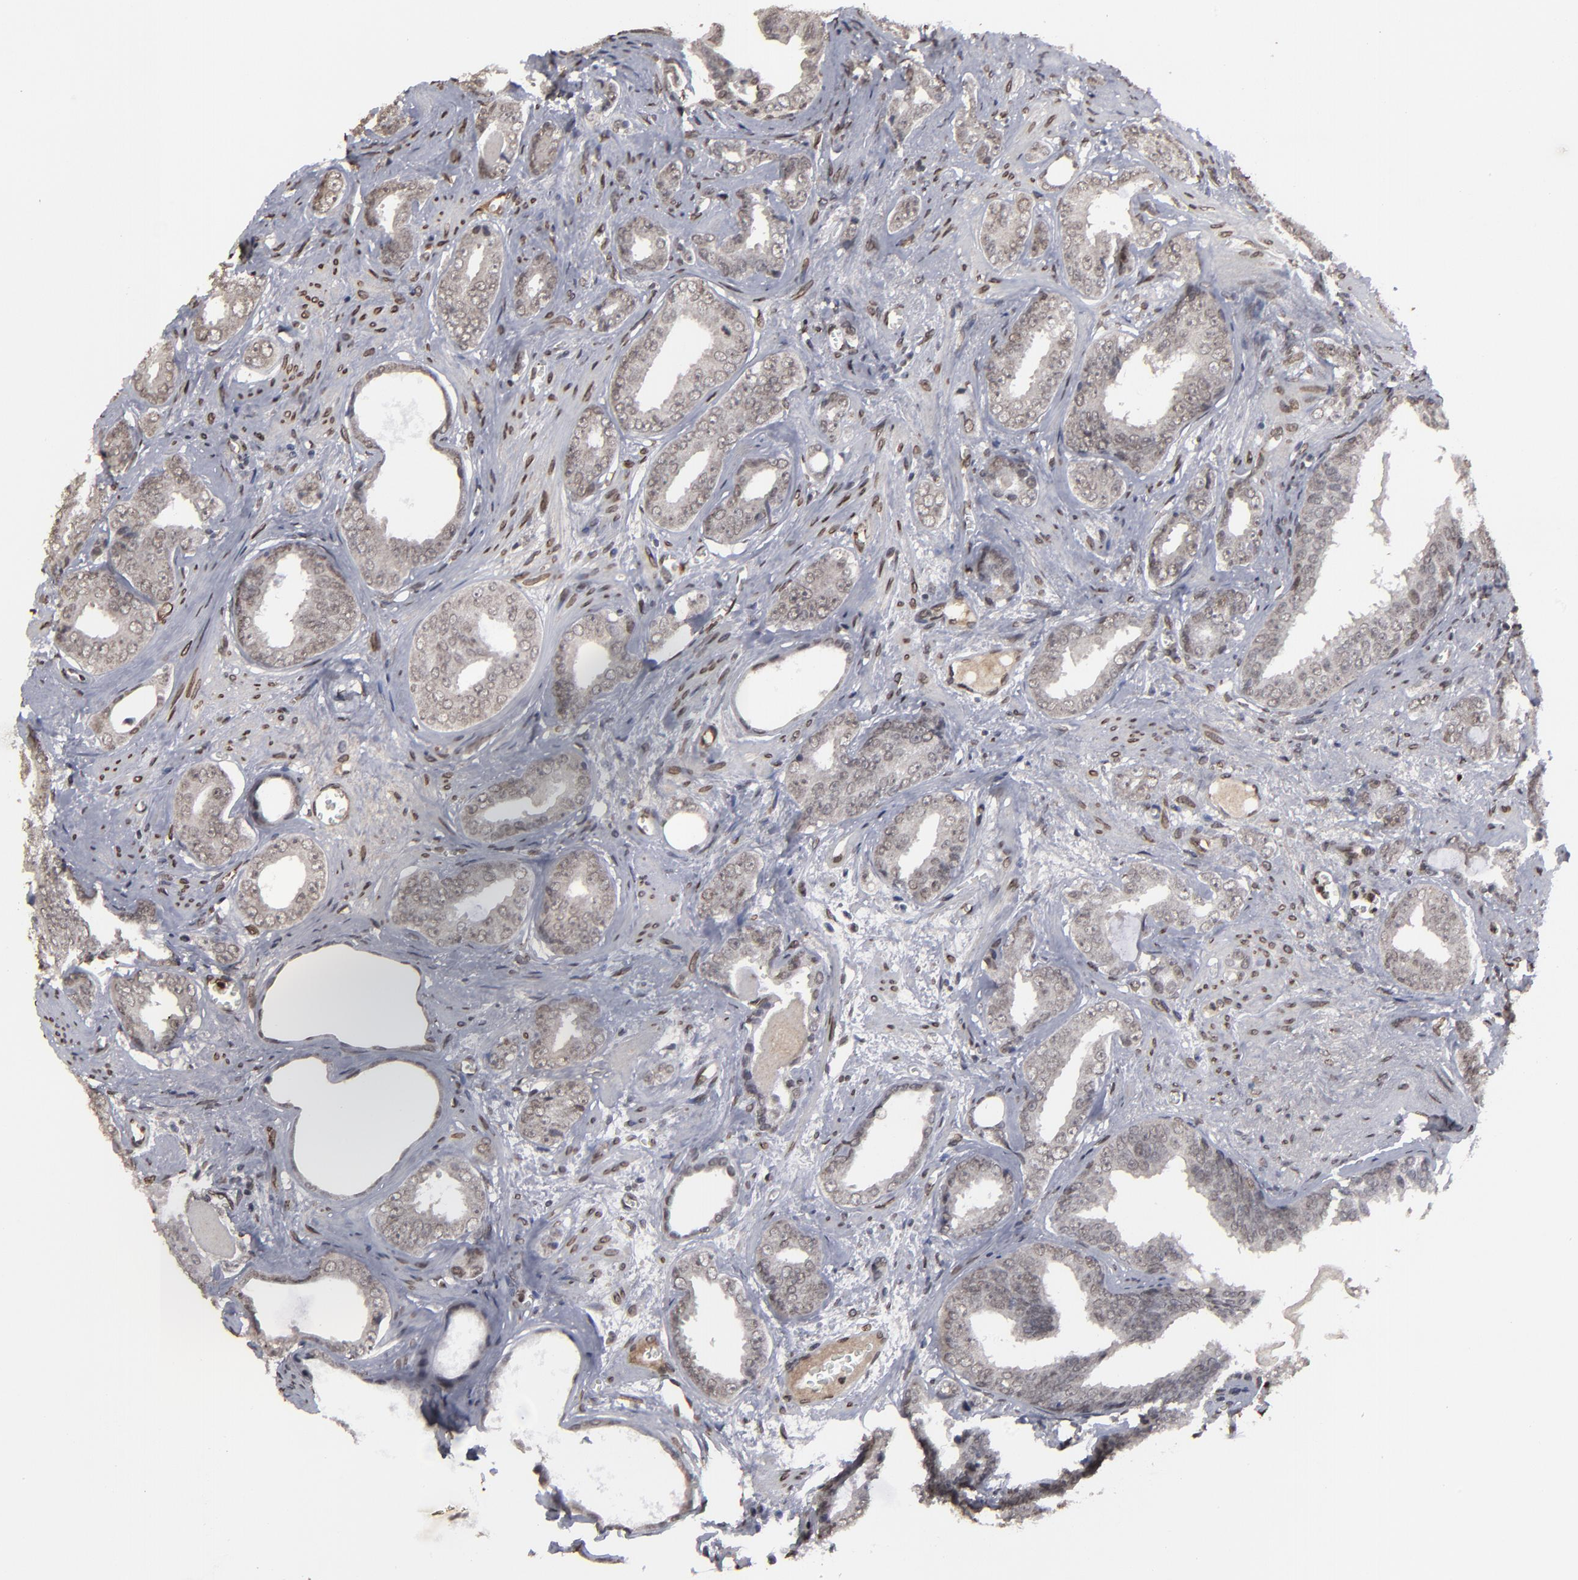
{"staining": {"intensity": "weak", "quantity": ">75%", "location": "nuclear"}, "tissue": "prostate cancer", "cell_type": "Tumor cells", "image_type": "cancer", "snomed": [{"axis": "morphology", "description": "Adenocarcinoma, Medium grade"}, {"axis": "topography", "description": "Prostate"}], "caption": "Immunohistochemistry (IHC) histopathology image of neoplastic tissue: human prostate cancer (adenocarcinoma (medium-grade)) stained using immunohistochemistry (IHC) demonstrates low levels of weak protein expression localized specifically in the nuclear of tumor cells, appearing as a nuclear brown color.", "gene": "BAZ1A", "patient": {"sex": "male", "age": 79}}